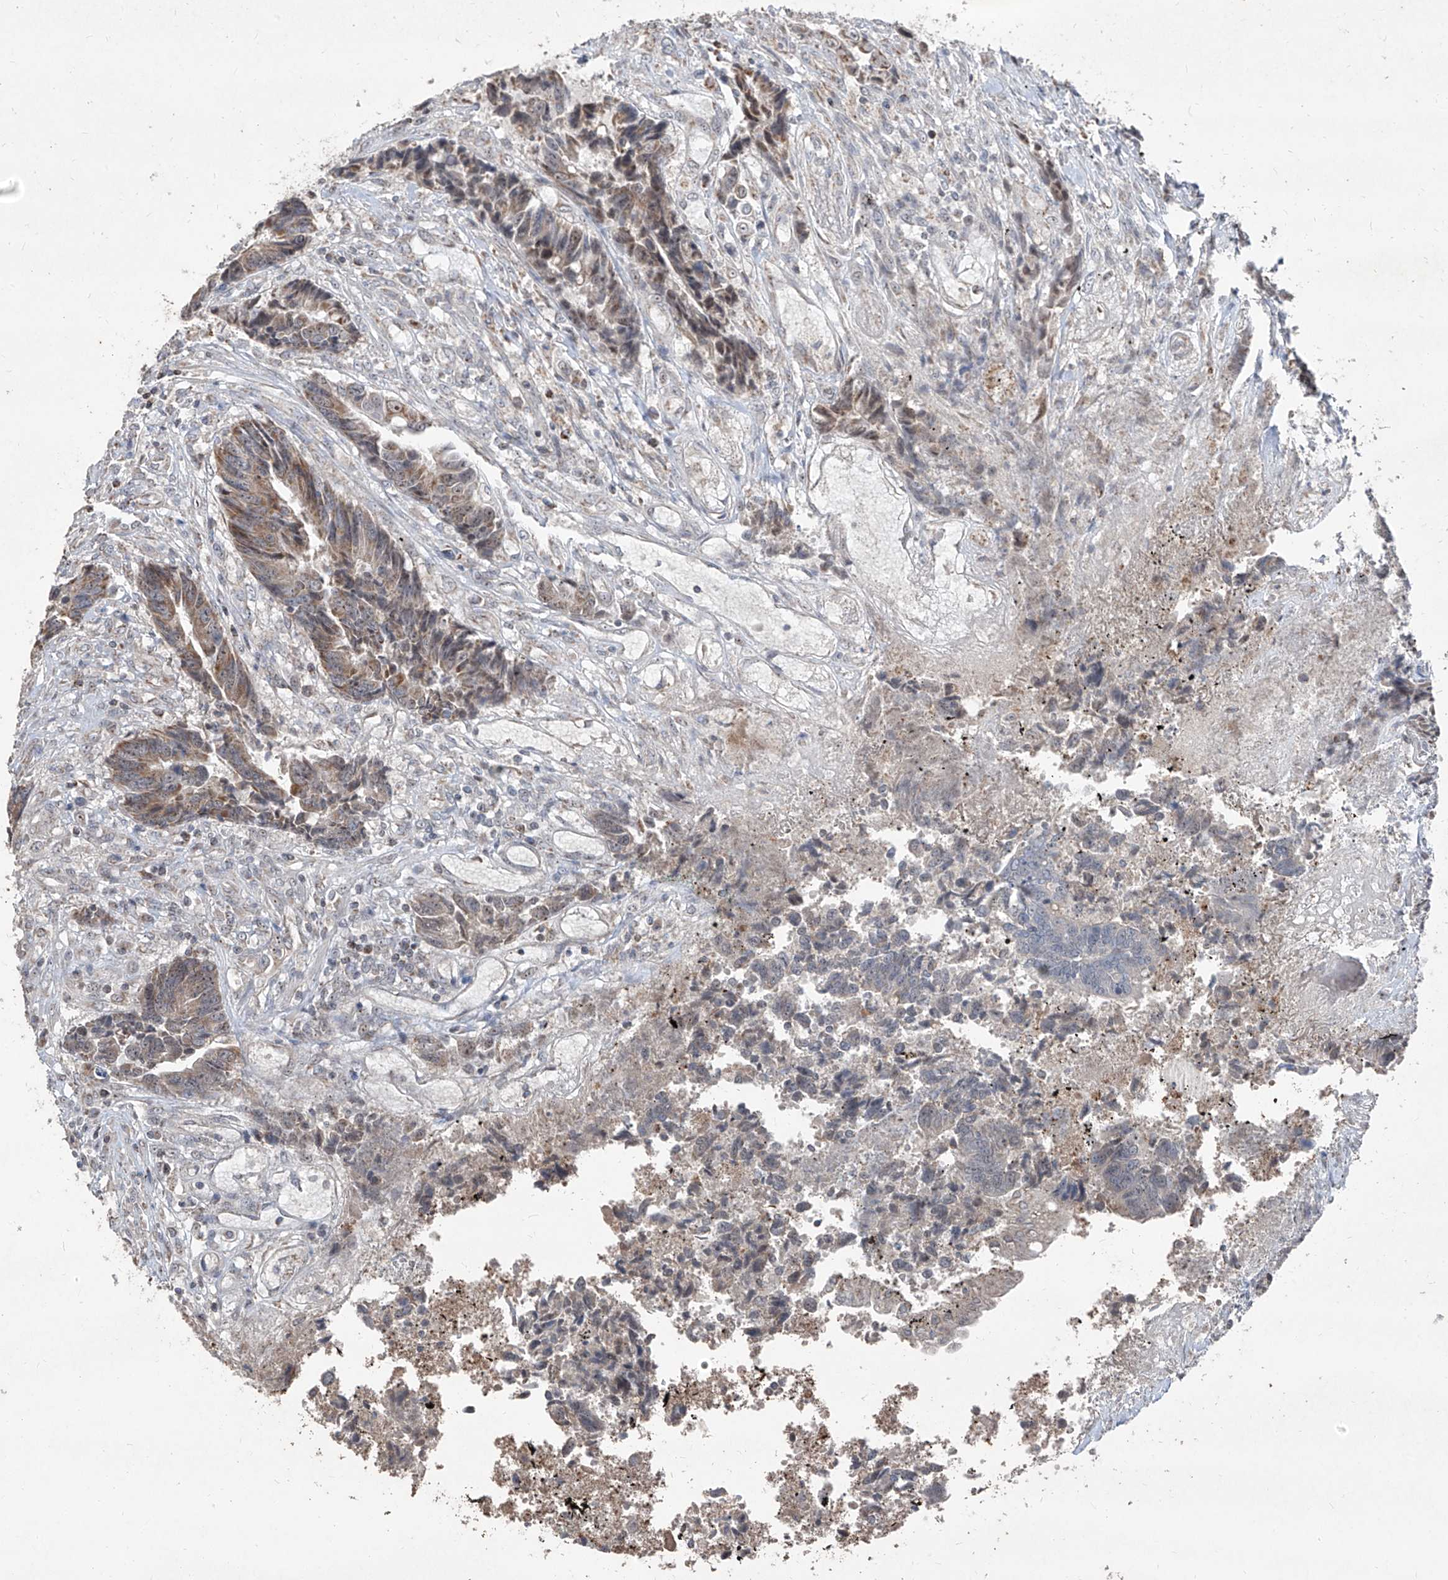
{"staining": {"intensity": "weak", "quantity": ">75%", "location": "cytoplasmic/membranous"}, "tissue": "colorectal cancer", "cell_type": "Tumor cells", "image_type": "cancer", "snomed": [{"axis": "morphology", "description": "Adenocarcinoma, NOS"}, {"axis": "topography", "description": "Rectum"}], "caption": "Colorectal cancer was stained to show a protein in brown. There is low levels of weak cytoplasmic/membranous staining in approximately >75% of tumor cells.", "gene": "NDUFB3", "patient": {"sex": "male", "age": 84}}